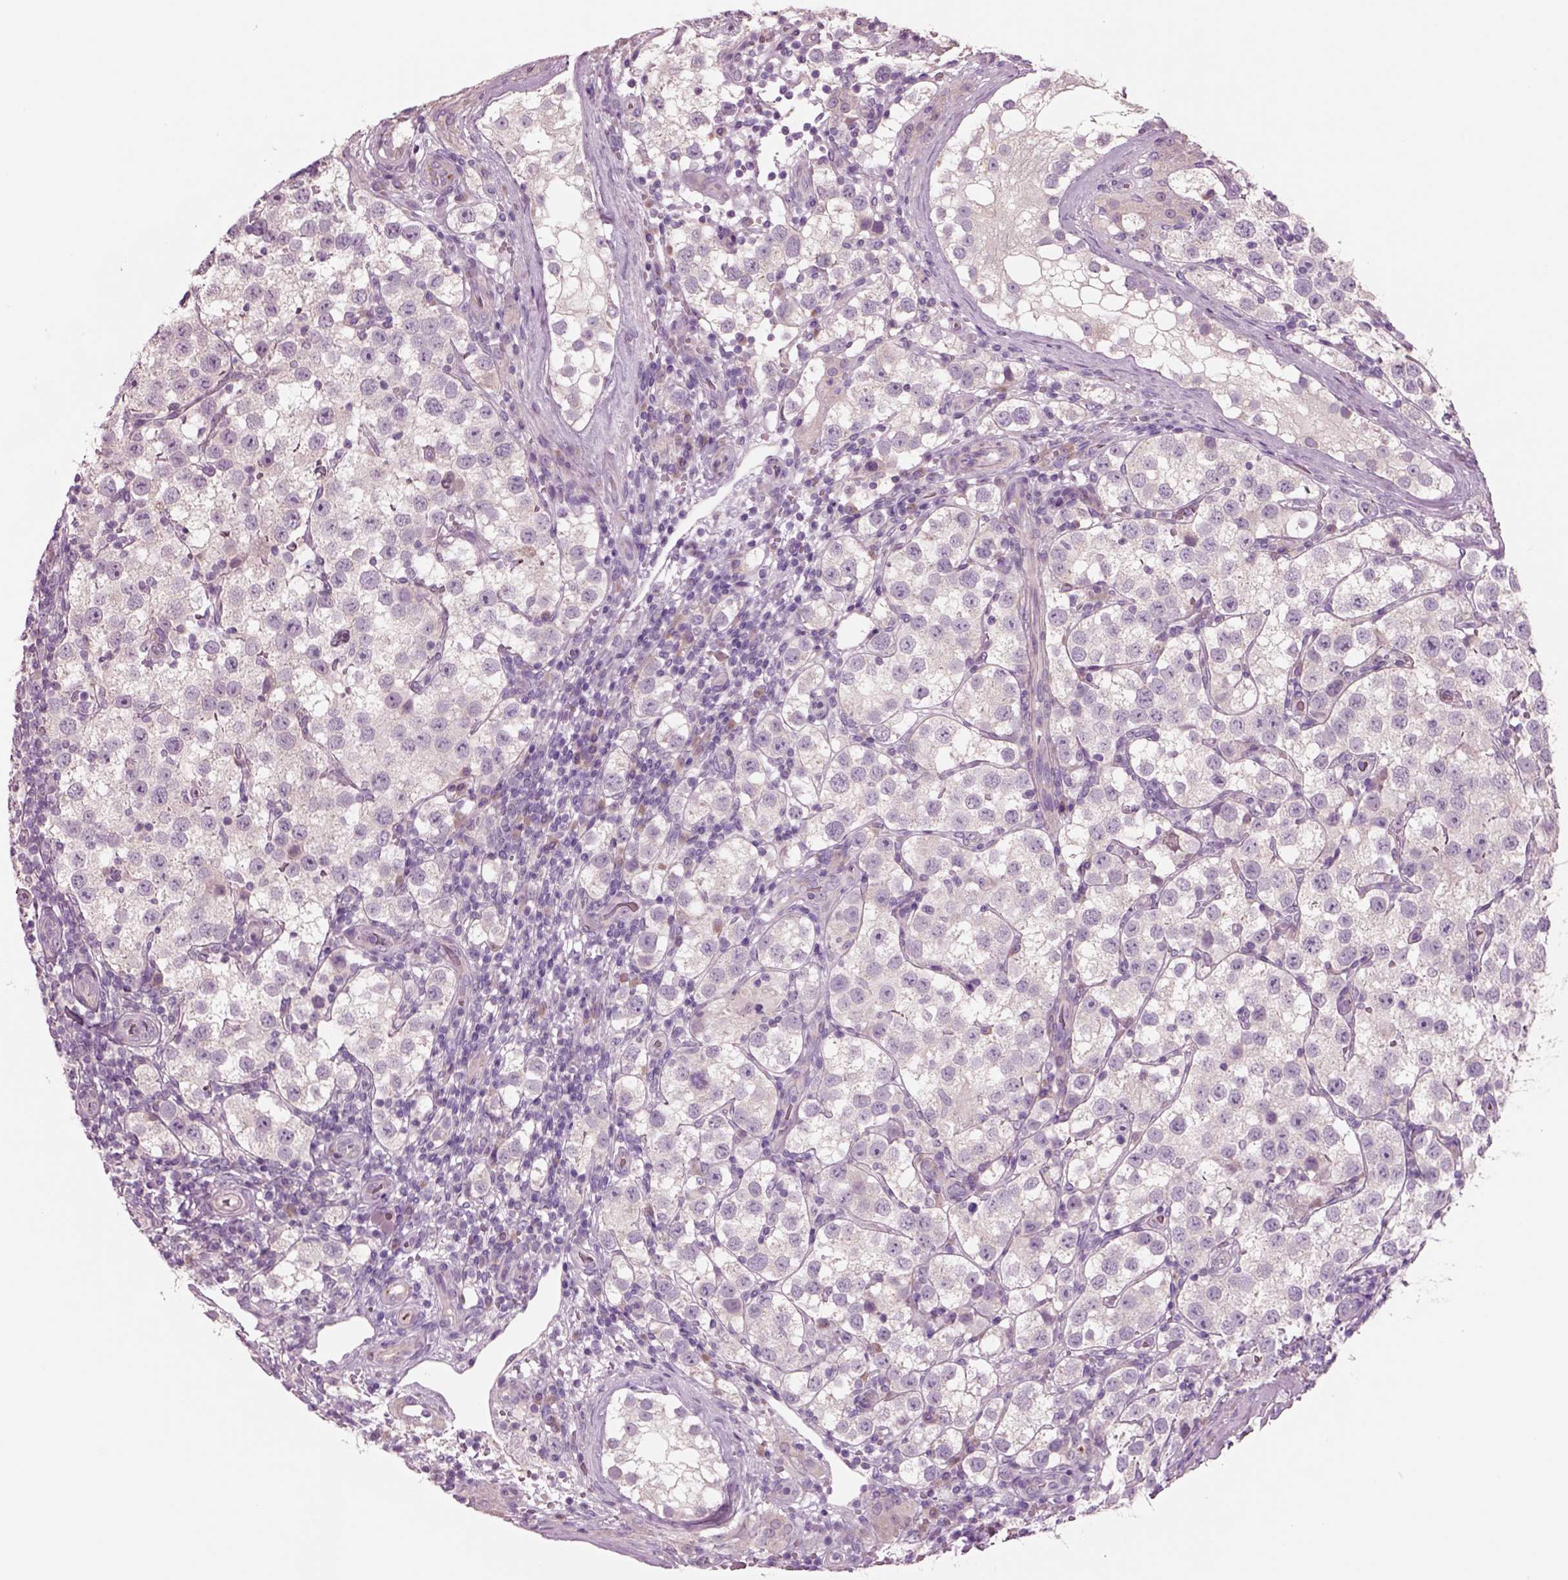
{"staining": {"intensity": "negative", "quantity": "none", "location": "none"}, "tissue": "testis cancer", "cell_type": "Tumor cells", "image_type": "cancer", "snomed": [{"axis": "morphology", "description": "Seminoma, NOS"}, {"axis": "topography", "description": "Testis"}], "caption": "Immunohistochemistry image of neoplastic tissue: seminoma (testis) stained with DAB reveals no significant protein staining in tumor cells. Nuclei are stained in blue.", "gene": "PLPP7", "patient": {"sex": "male", "age": 37}}